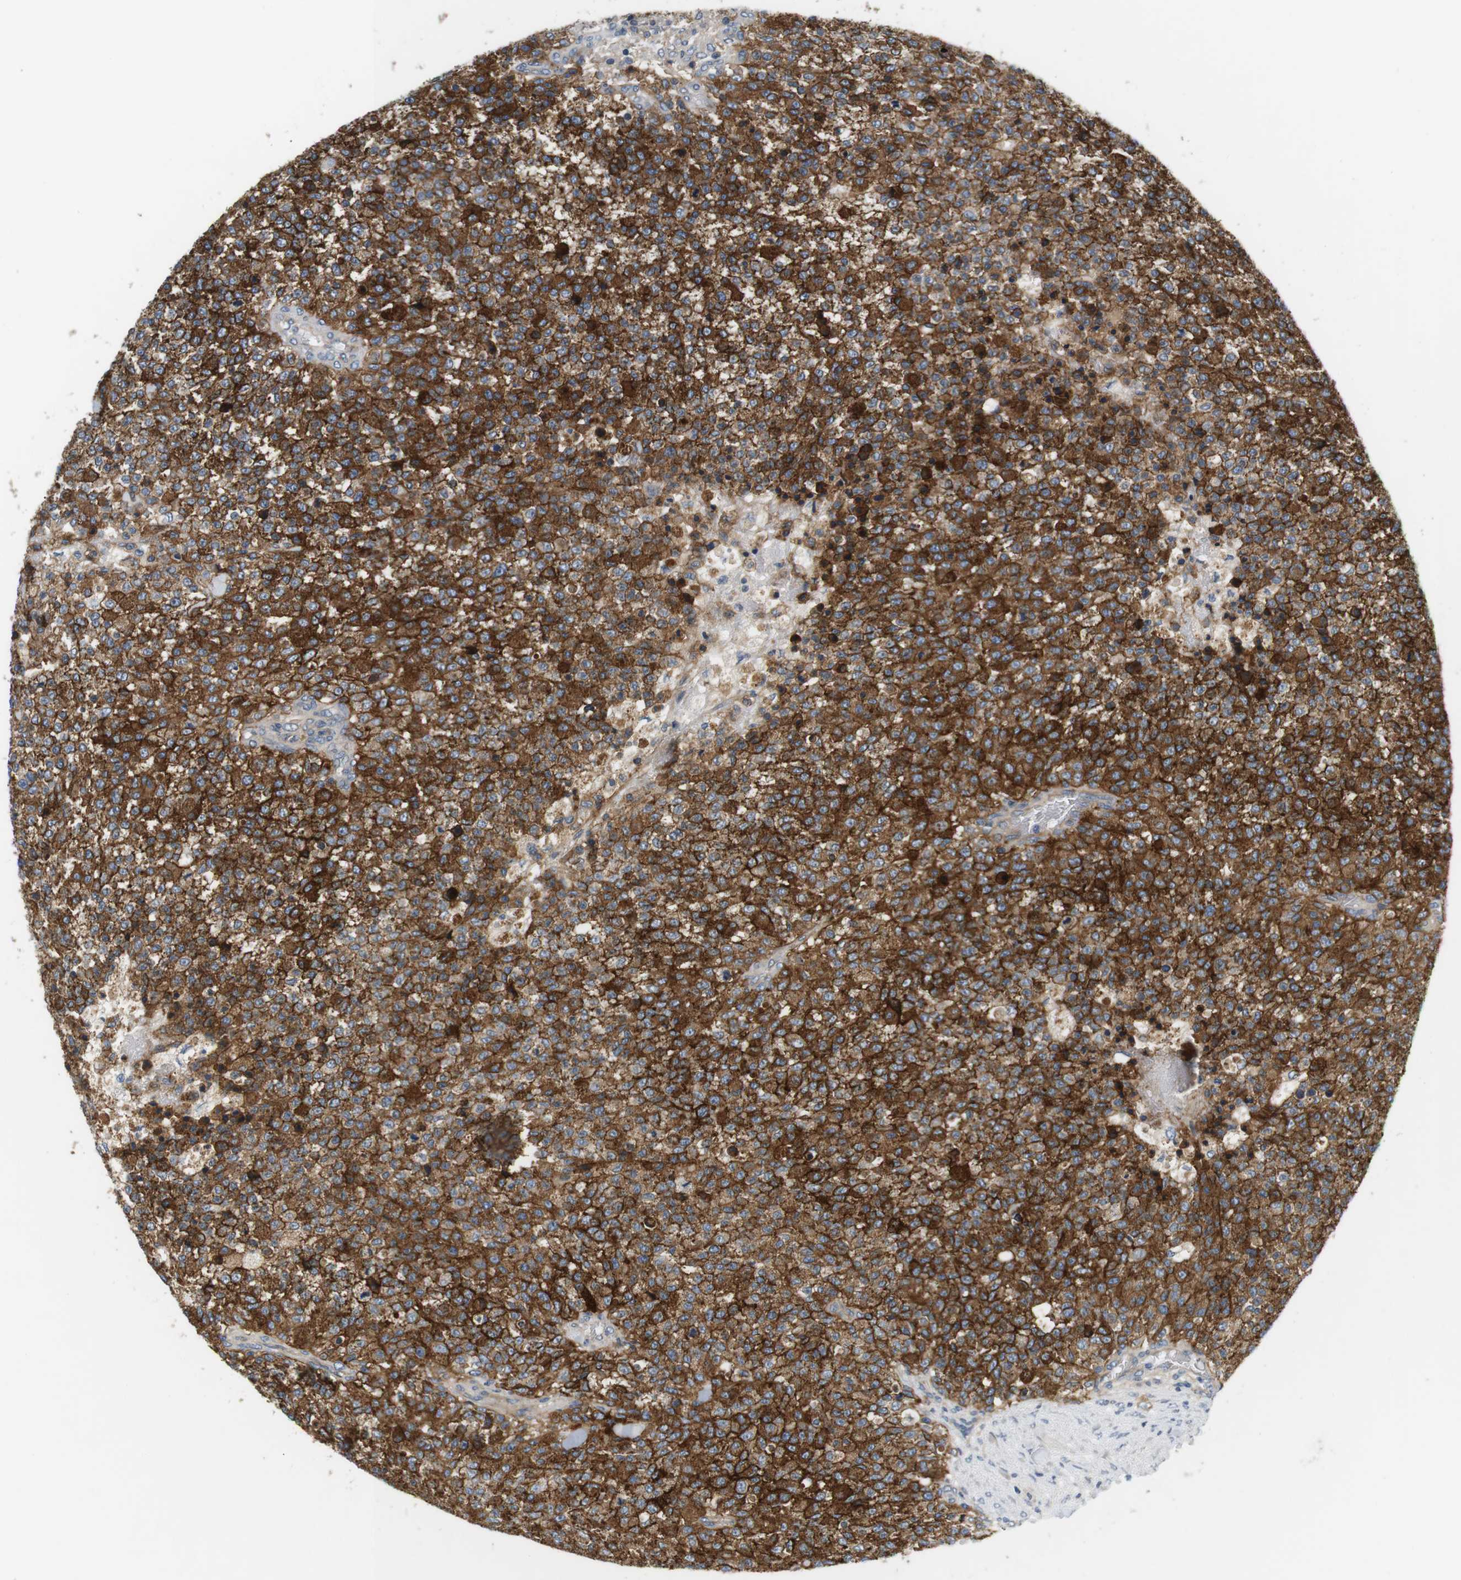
{"staining": {"intensity": "strong", "quantity": ">75%", "location": "cytoplasmic/membranous"}, "tissue": "testis cancer", "cell_type": "Tumor cells", "image_type": "cancer", "snomed": [{"axis": "morphology", "description": "Seminoma, NOS"}, {"axis": "topography", "description": "Testis"}], "caption": "Tumor cells demonstrate high levels of strong cytoplasmic/membranous positivity in approximately >75% of cells in human testis seminoma. The staining was performed using DAB (3,3'-diaminobenzidine) to visualize the protein expression in brown, while the nuclei were stained in blue with hematoxylin (Magnification: 20x).", "gene": "SLC30A1", "patient": {"sex": "male", "age": 59}}